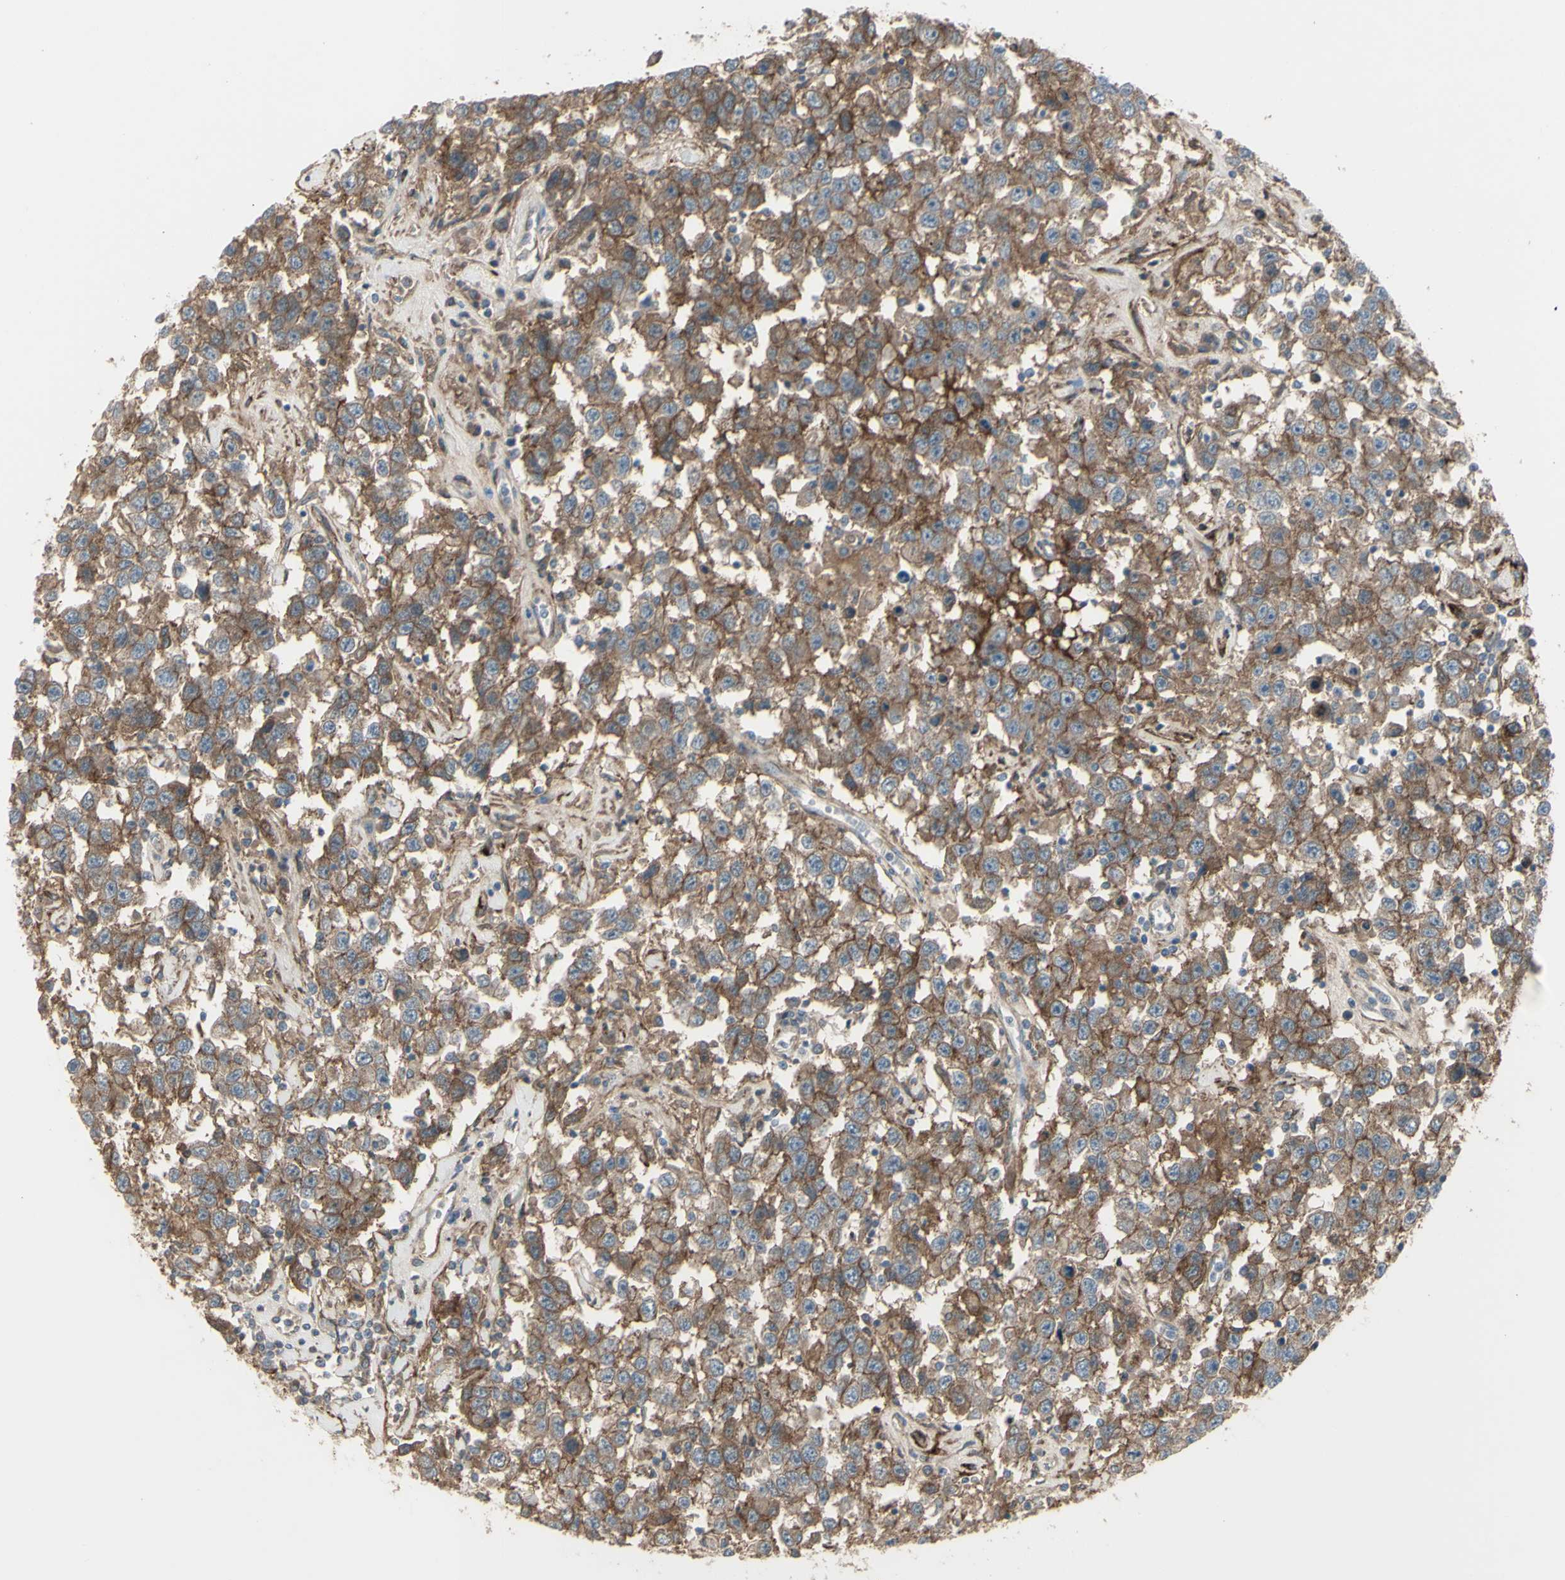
{"staining": {"intensity": "moderate", "quantity": ">75%", "location": "cytoplasmic/membranous"}, "tissue": "testis cancer", "cell_type": "Tumor cells", "image_type": "cancer", "snomed": [{"axis": "morphology", "description": "Seminoma, NOS"}, {"axis": "topography", "description": "Testis"}], "caption": "A micrograph of human testis cancer stained for a protein exhibits moderate cytoplasmic/membranous brown staining in tumor cells. The staining was performed using DAB to visualize the protein expression in brown, while the nuclei were stained in blue with hematoxylin (Magnification: 20x).", "gene": "CD276", "patient": {"sex": "male", "age": 41}}